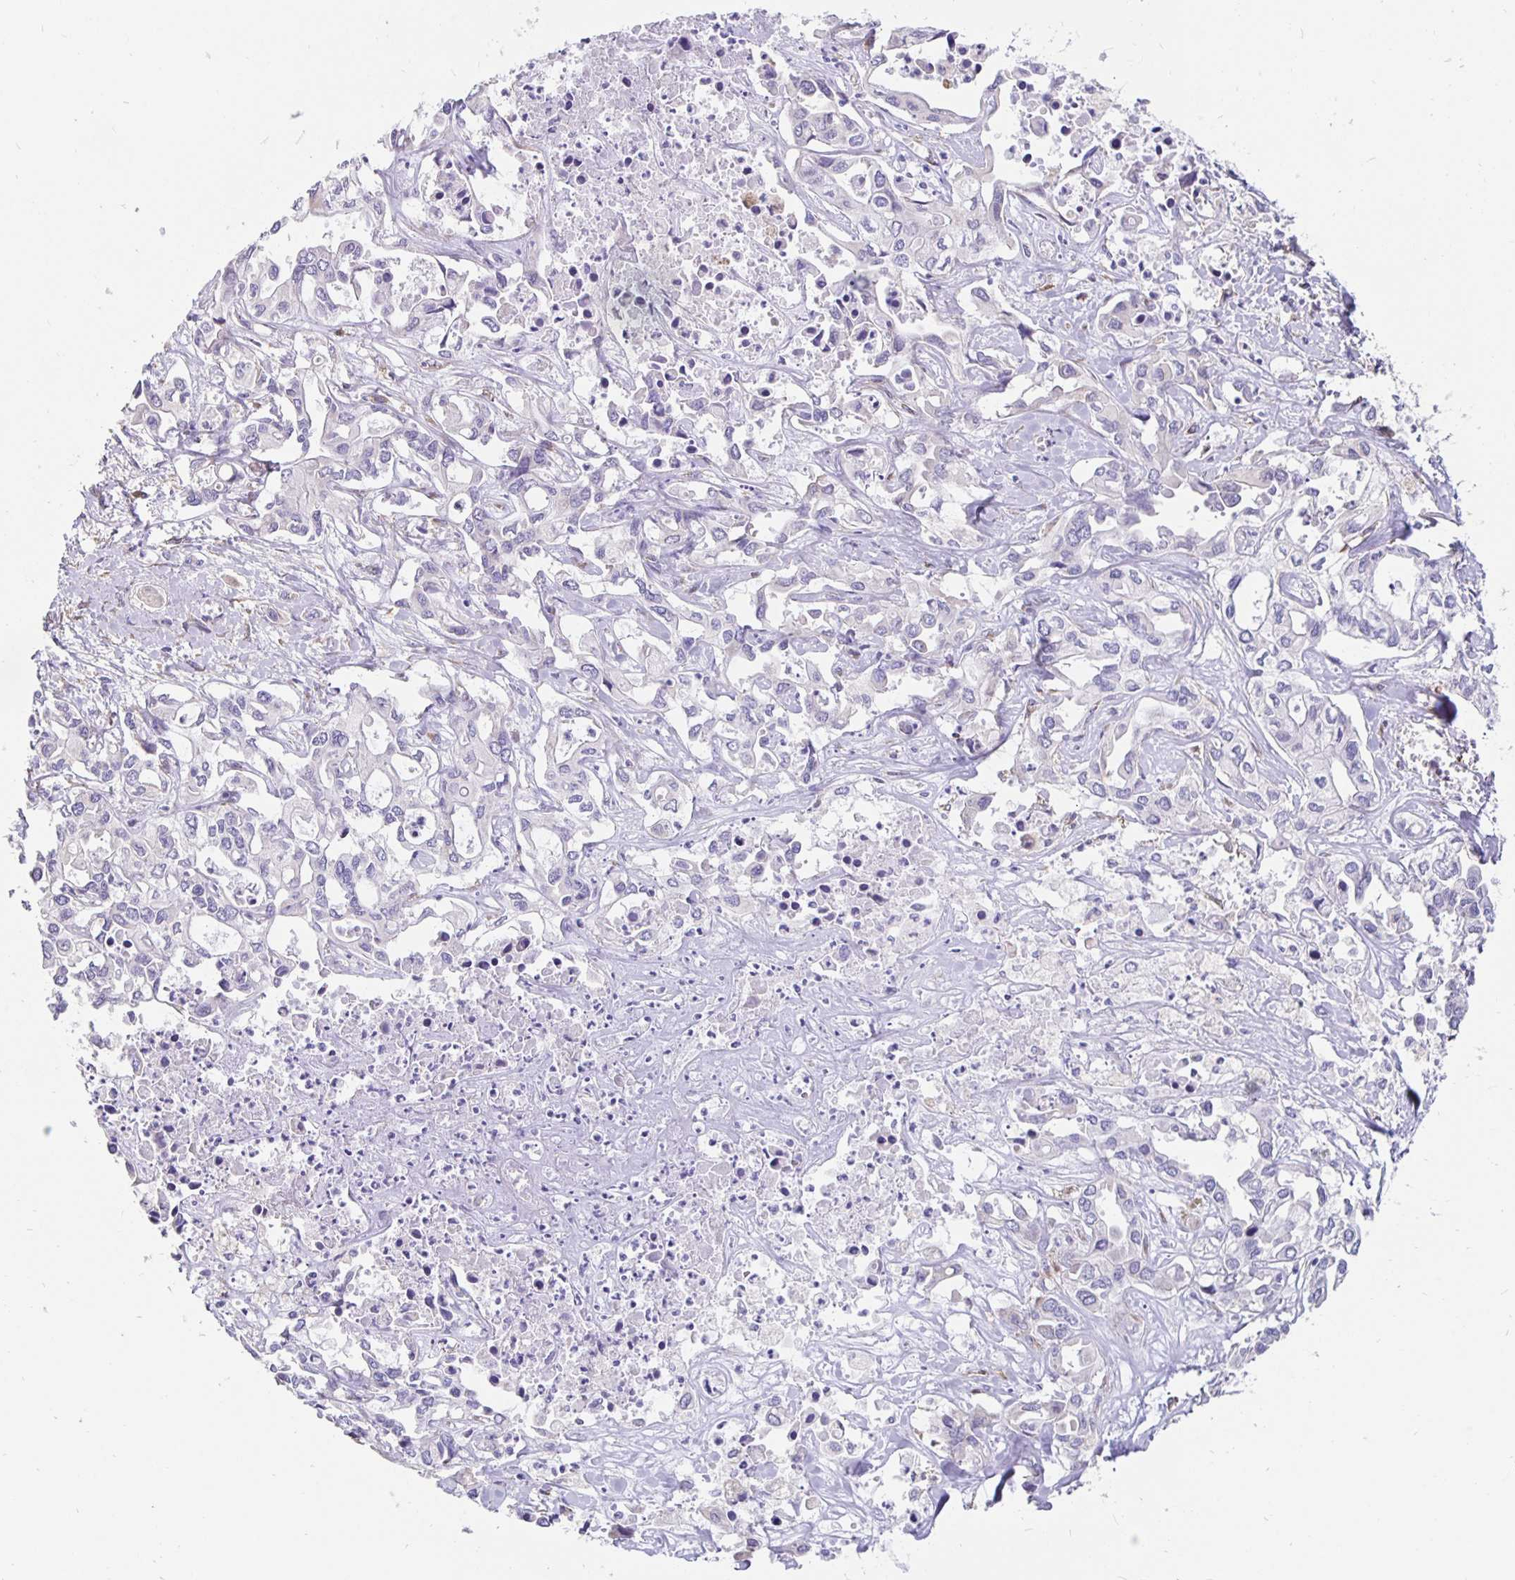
{"staining": {"intensity": "negative", "quantity": "none", "location": "none"}, "tissue": "liver cancer", "cell_type": "Tumor cells", "image_type": "cancer", "snomed": [{"axis": "morphology", "description": "Cholangiocarcinoma"}, {"axis": "topography", "description": "Liver"}], "caption": "A photomicrograph of human liver cholangiocarcinoma is negative for staining in tumor cells.", "gene": "DNAI2", "patient": {"sex": "female", "age": 64}}